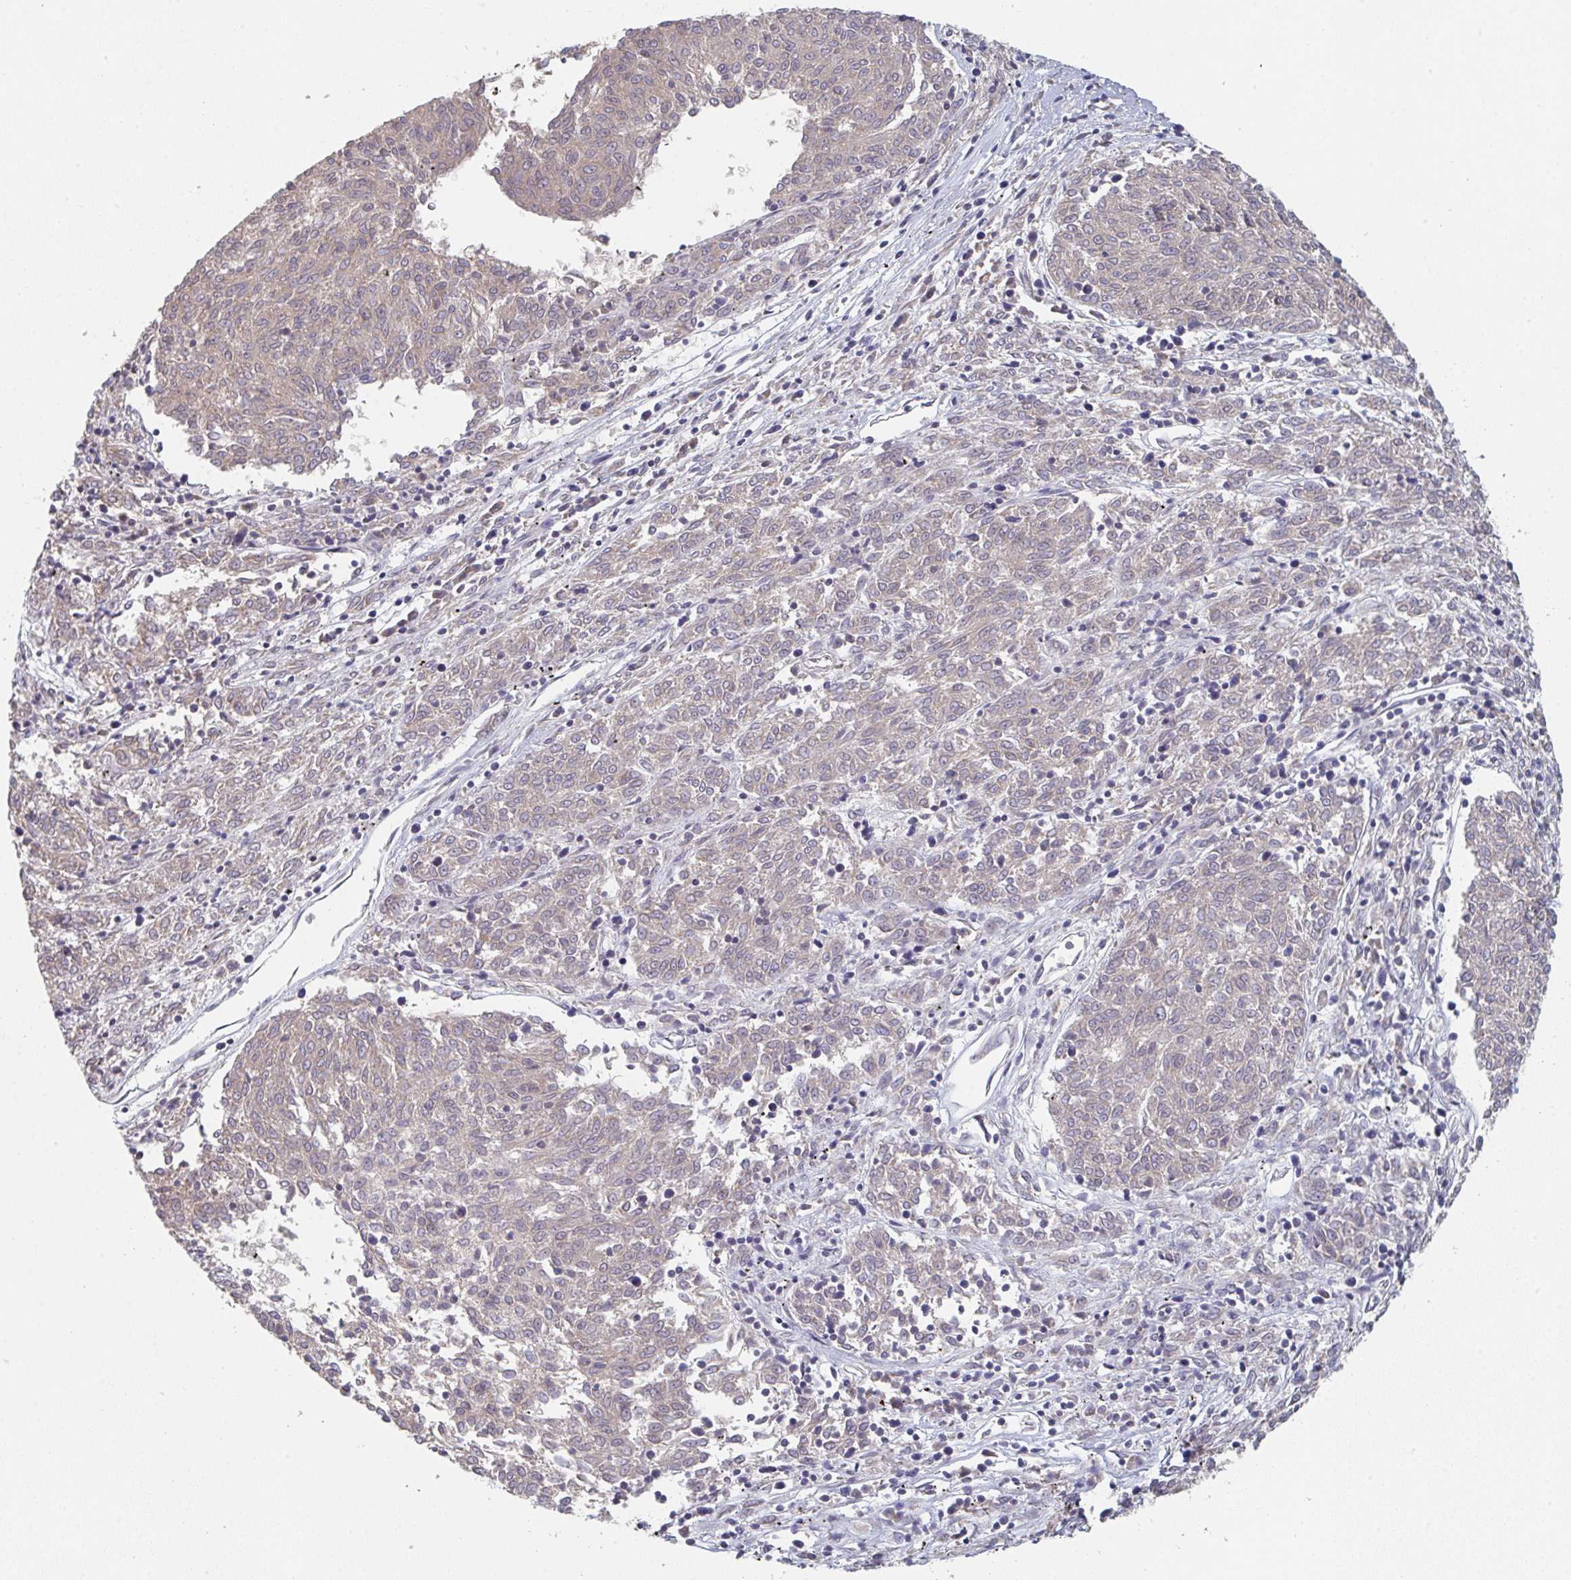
{"staining": {"intensity": "weak", "quantity": "25%-75%", "location": "cytoplasmic/membranous"}, "tissue": "melanoma", "cell_type": "Tumor cells", "image_type": "cancer", "snomed": [{"axis": "morphology", "description": "Malignant melanoma, NOS"}, {"axis": "topography", "description": "Skin"}], "caption": "This is an image of IHC staining of malignant melanoma, which shows weak positivity in the cytoplasmic/membranous of tumor cells.", "gene": "ELOVL1", "patient": {"sex": "female", "age": 72}}